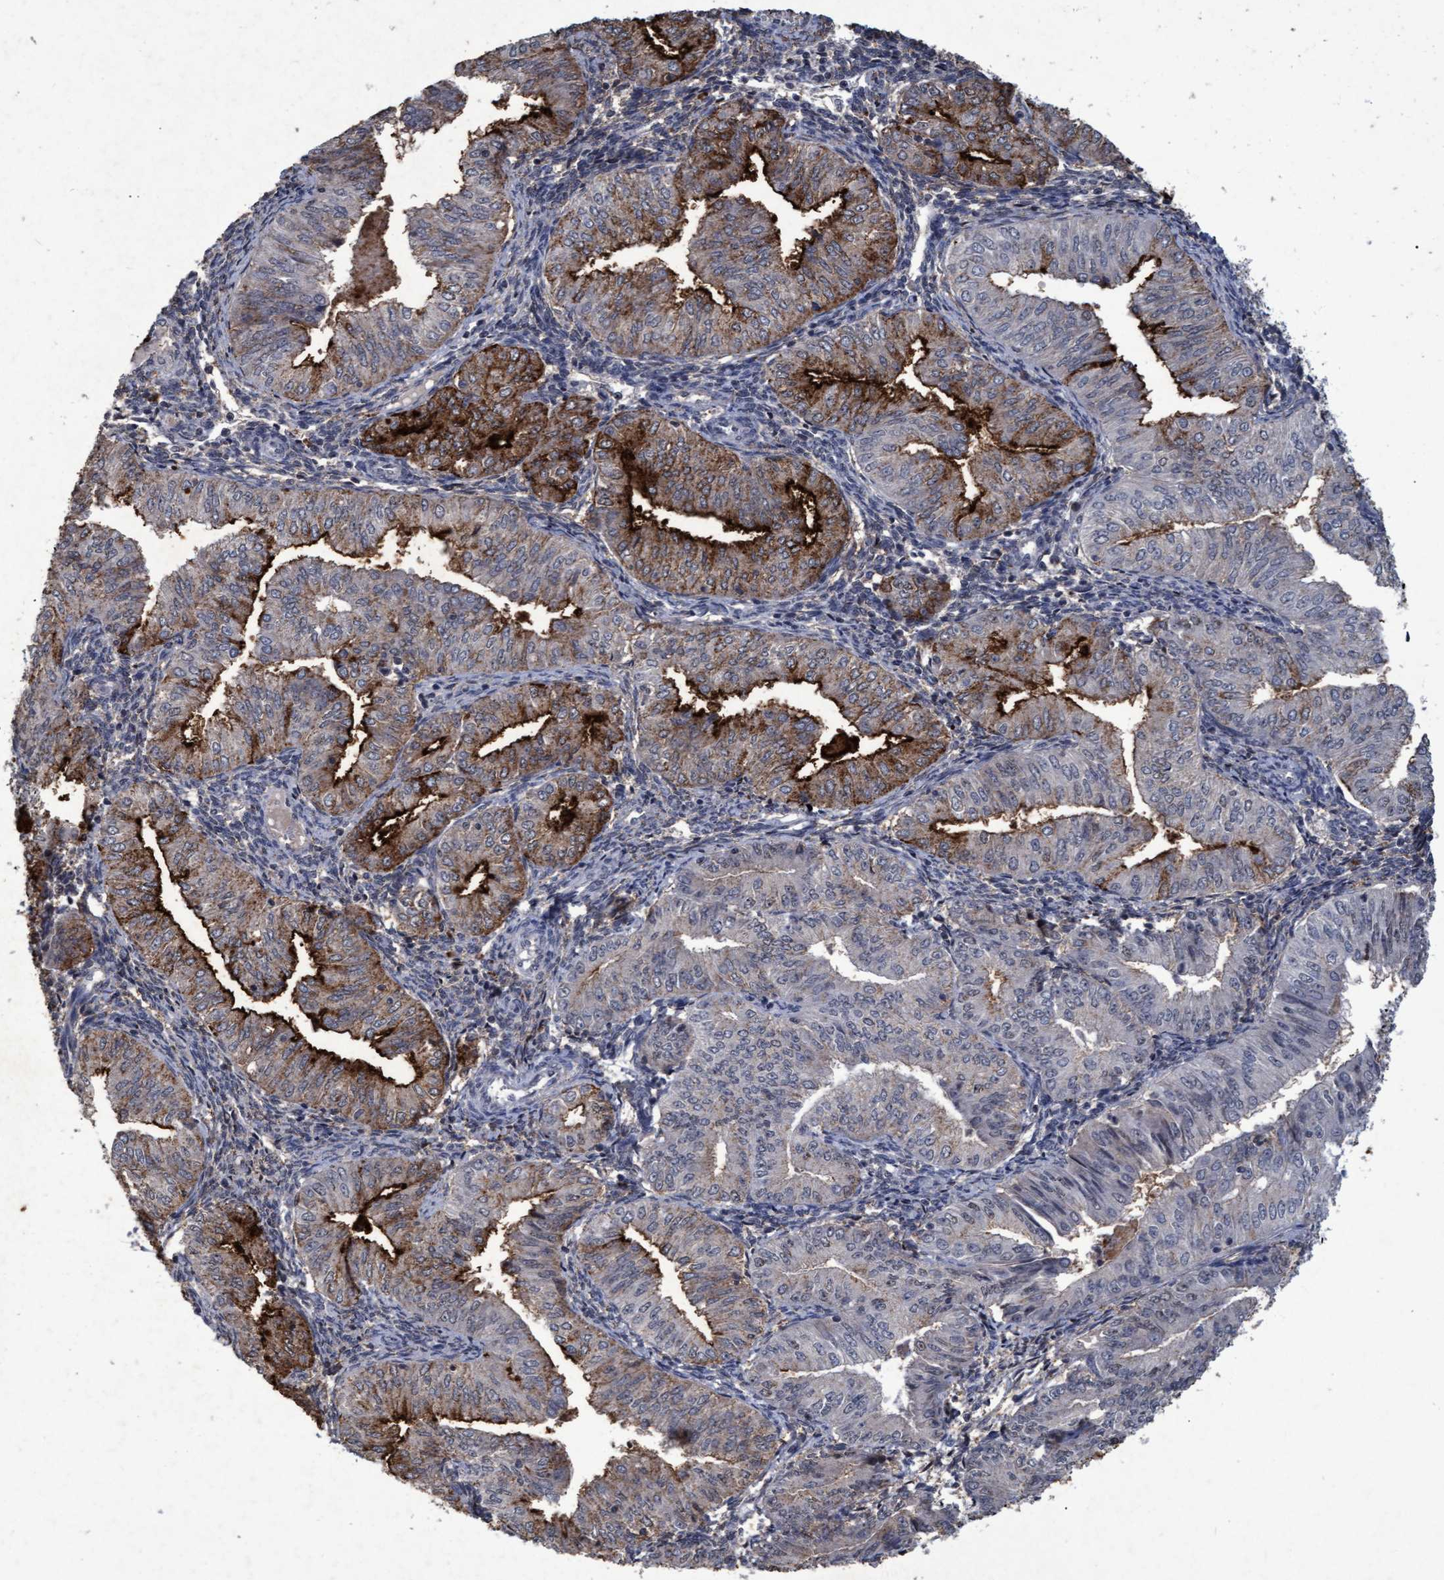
{"staining": {"intensity": "strong", "quantity": "25%-75%", "location": "cytoplasmic/membranous"}, "tissue": "endometrial cancer", "cell_type": "Tumor cells", "image_type": "cancer", "snomed": [{"axis": "morphology", "description": "Normal tissue, NOS"}, {"axis": "morphology", "description": "Adenocarcinoma, NOS"}, {"axis": "topography", "description": "Endometrium"}], "caption": "Adenocarcinoma (endometrial) was stained to show a protein in brown. There is high levels of strong cytoplasmic/membranous positivity in about 25%-75% of tumor cells.", "gene": "GALC", "patient": {"sex": "female", "age": 53}}